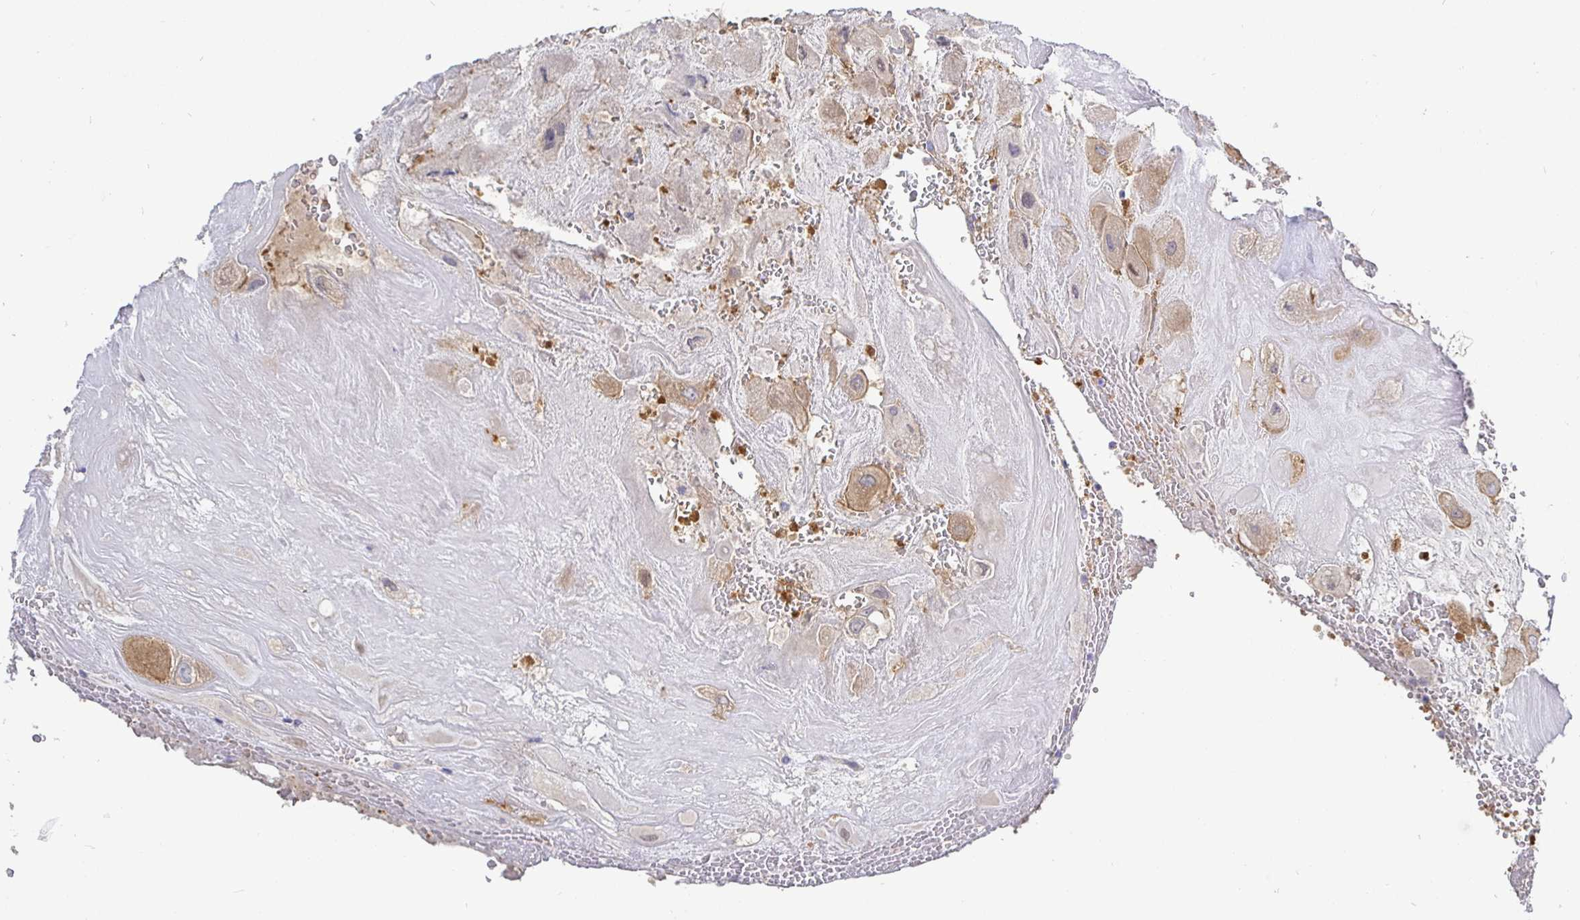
{"staining": {"intensity": "weak", "quantity": ">75%", "location": "cytoplasmic/membranous"}, "tissue": "placenta", "cell_type": "Decidual cells", "image_type": "normal", "snomed": [{"axis": "morphology", "description": "Normal tissue, NOS"}, {"axis": "topography", "description": "Placenta"}], "caption": "Placenta stained with DAB immunohistochemistry demonstrates low levels of weak cytoplasmic/membranous expression in about >75% of decidual cells.", "gene": "KIF21A", "patient": {"sex": "female", "age": 32}}